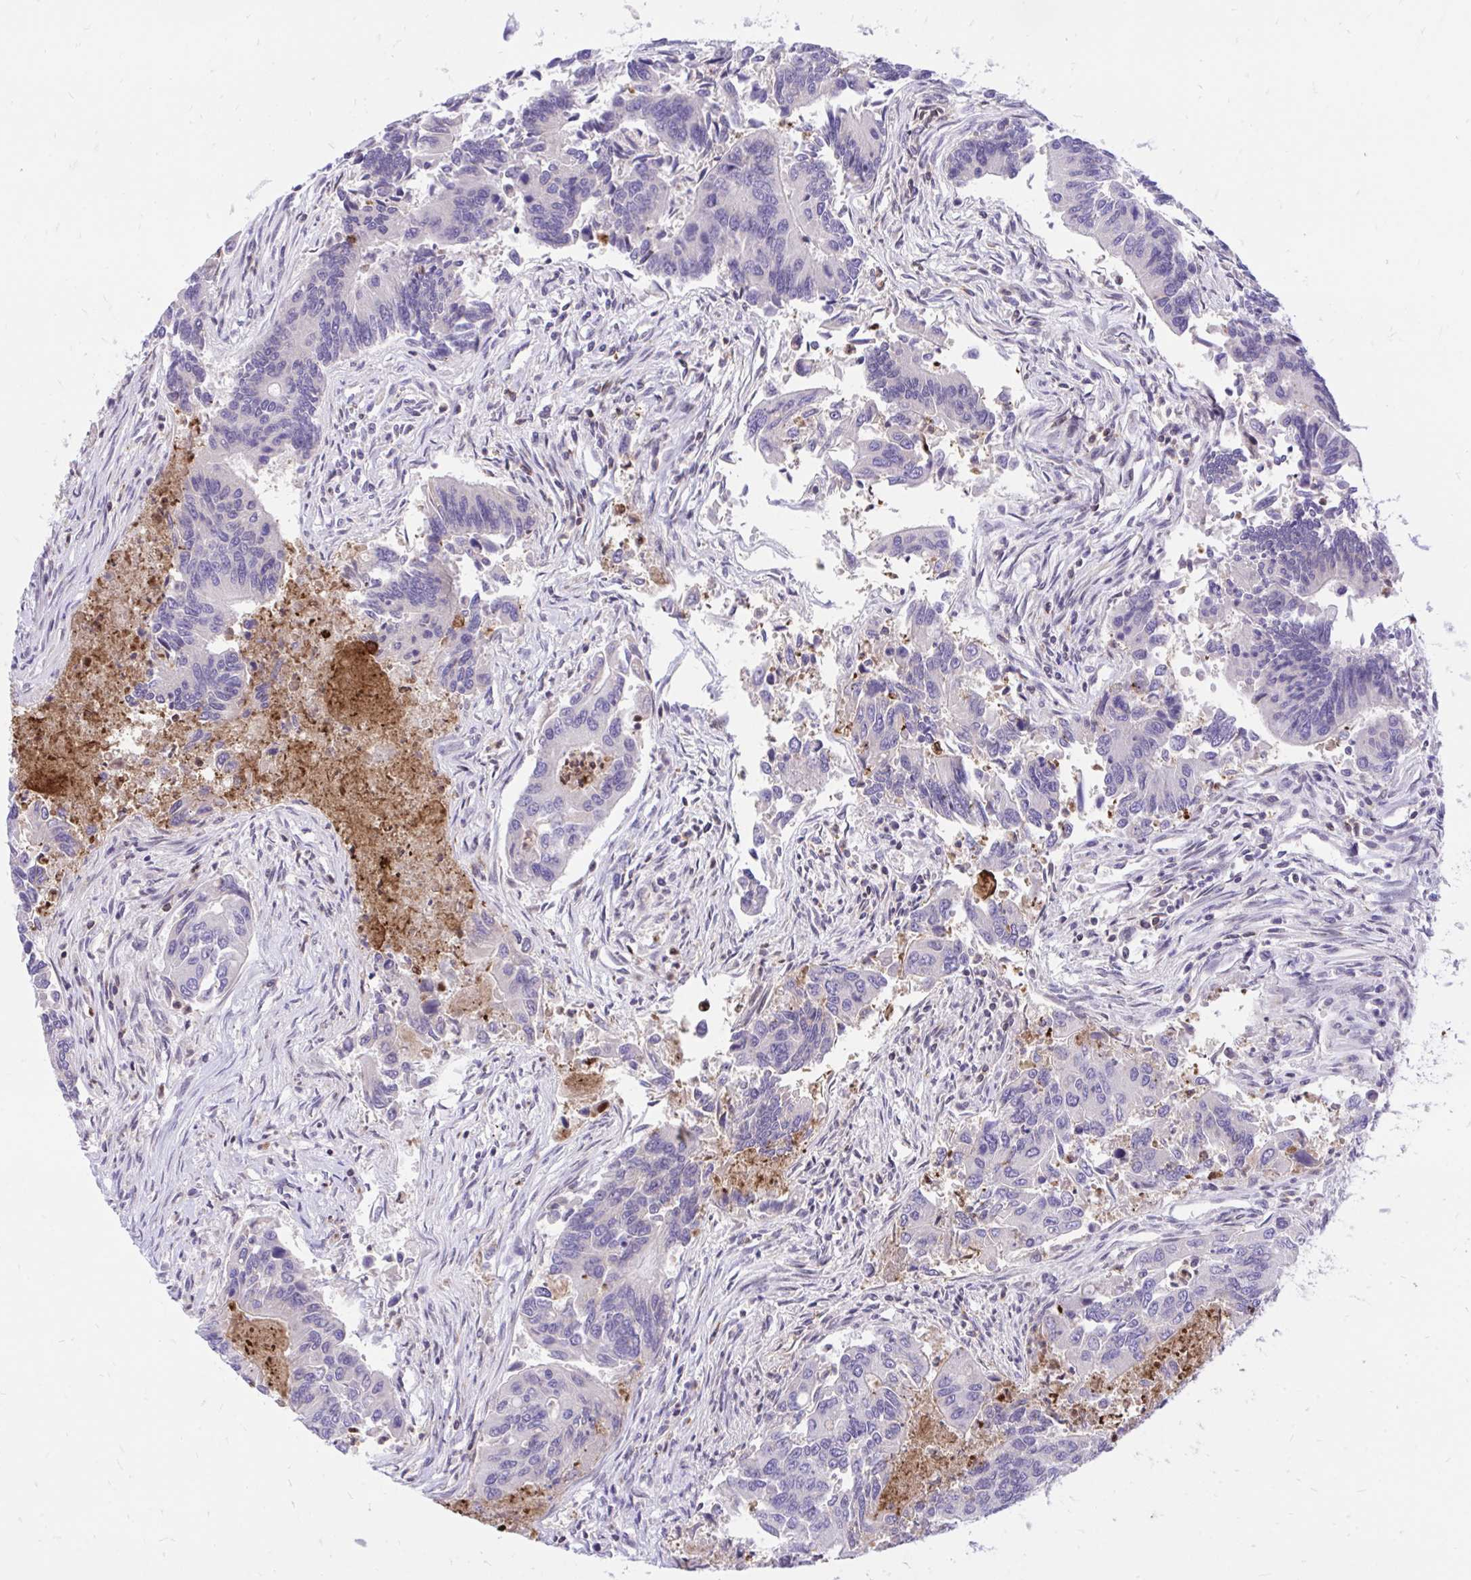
{"staining": {"intensity": "negative", "quantity": "none", "location": "none"}, "tissue": "colorectal cancer", "cell_type": "Tumor cells", "image_type": "cancer", "snomed": [{"axis": "morphology", "description": "Adenocarcinoma, NOS"}, {"axis": "topography", "description": "Colon"}], "caption": "High power microscopy photomicrograph of an immunohistochemistry (IHC) histopathology image of adenocarcinoma (colorectal), revealing no significant staining in tumor cells. (Stains: DAB (3,3'-diaminobenzidine) immunohistochemistry (IHC) with hematoxylin counter stain, Microscopy: brightfield microscopy at high magnification).", "gene": "CXCL8", "patient": {"sex": "female", "age": 67}}